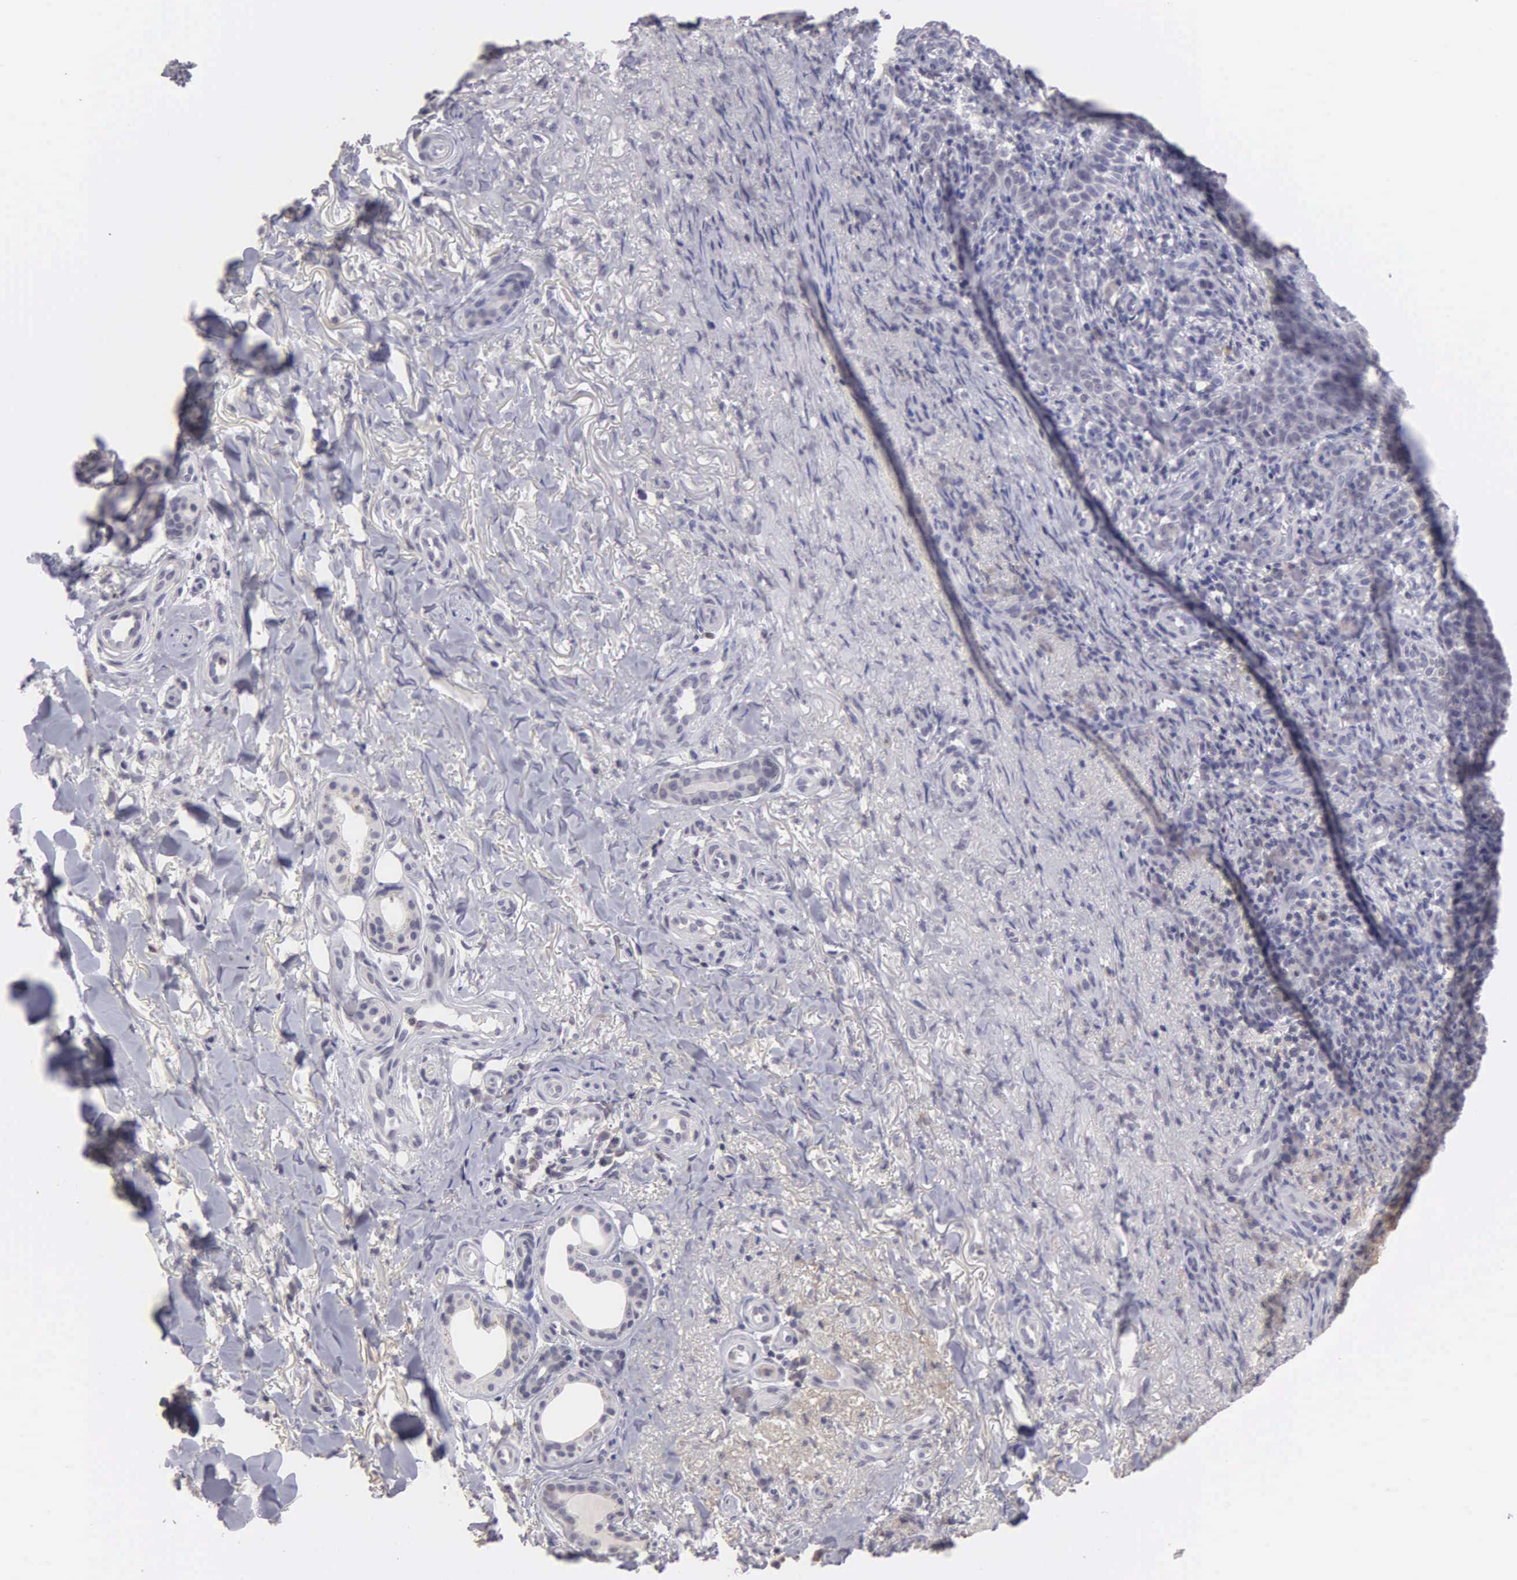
{"staining": {"intensity": "negative", "quantity": "none", "location": "none"}, "tissue": "skin cancer", "cell_type": "Tumor cells", "image_type": "cancer", "snomed": [{"axis": "morphology", "description": "Basal cell carcinoma"}, {"axis": "topography", "description": "Skin"}], "caption": "Immunohistochemistry (IHC) of human skin cancer (basal cell carcinoma) displays no staining in tumor cells. (DAB (3,3'-diaminobenzidine) IHC with hematoxylin counter stain).", "gene": "BRD1", "patient": {"sex": "male", "age": 81}}